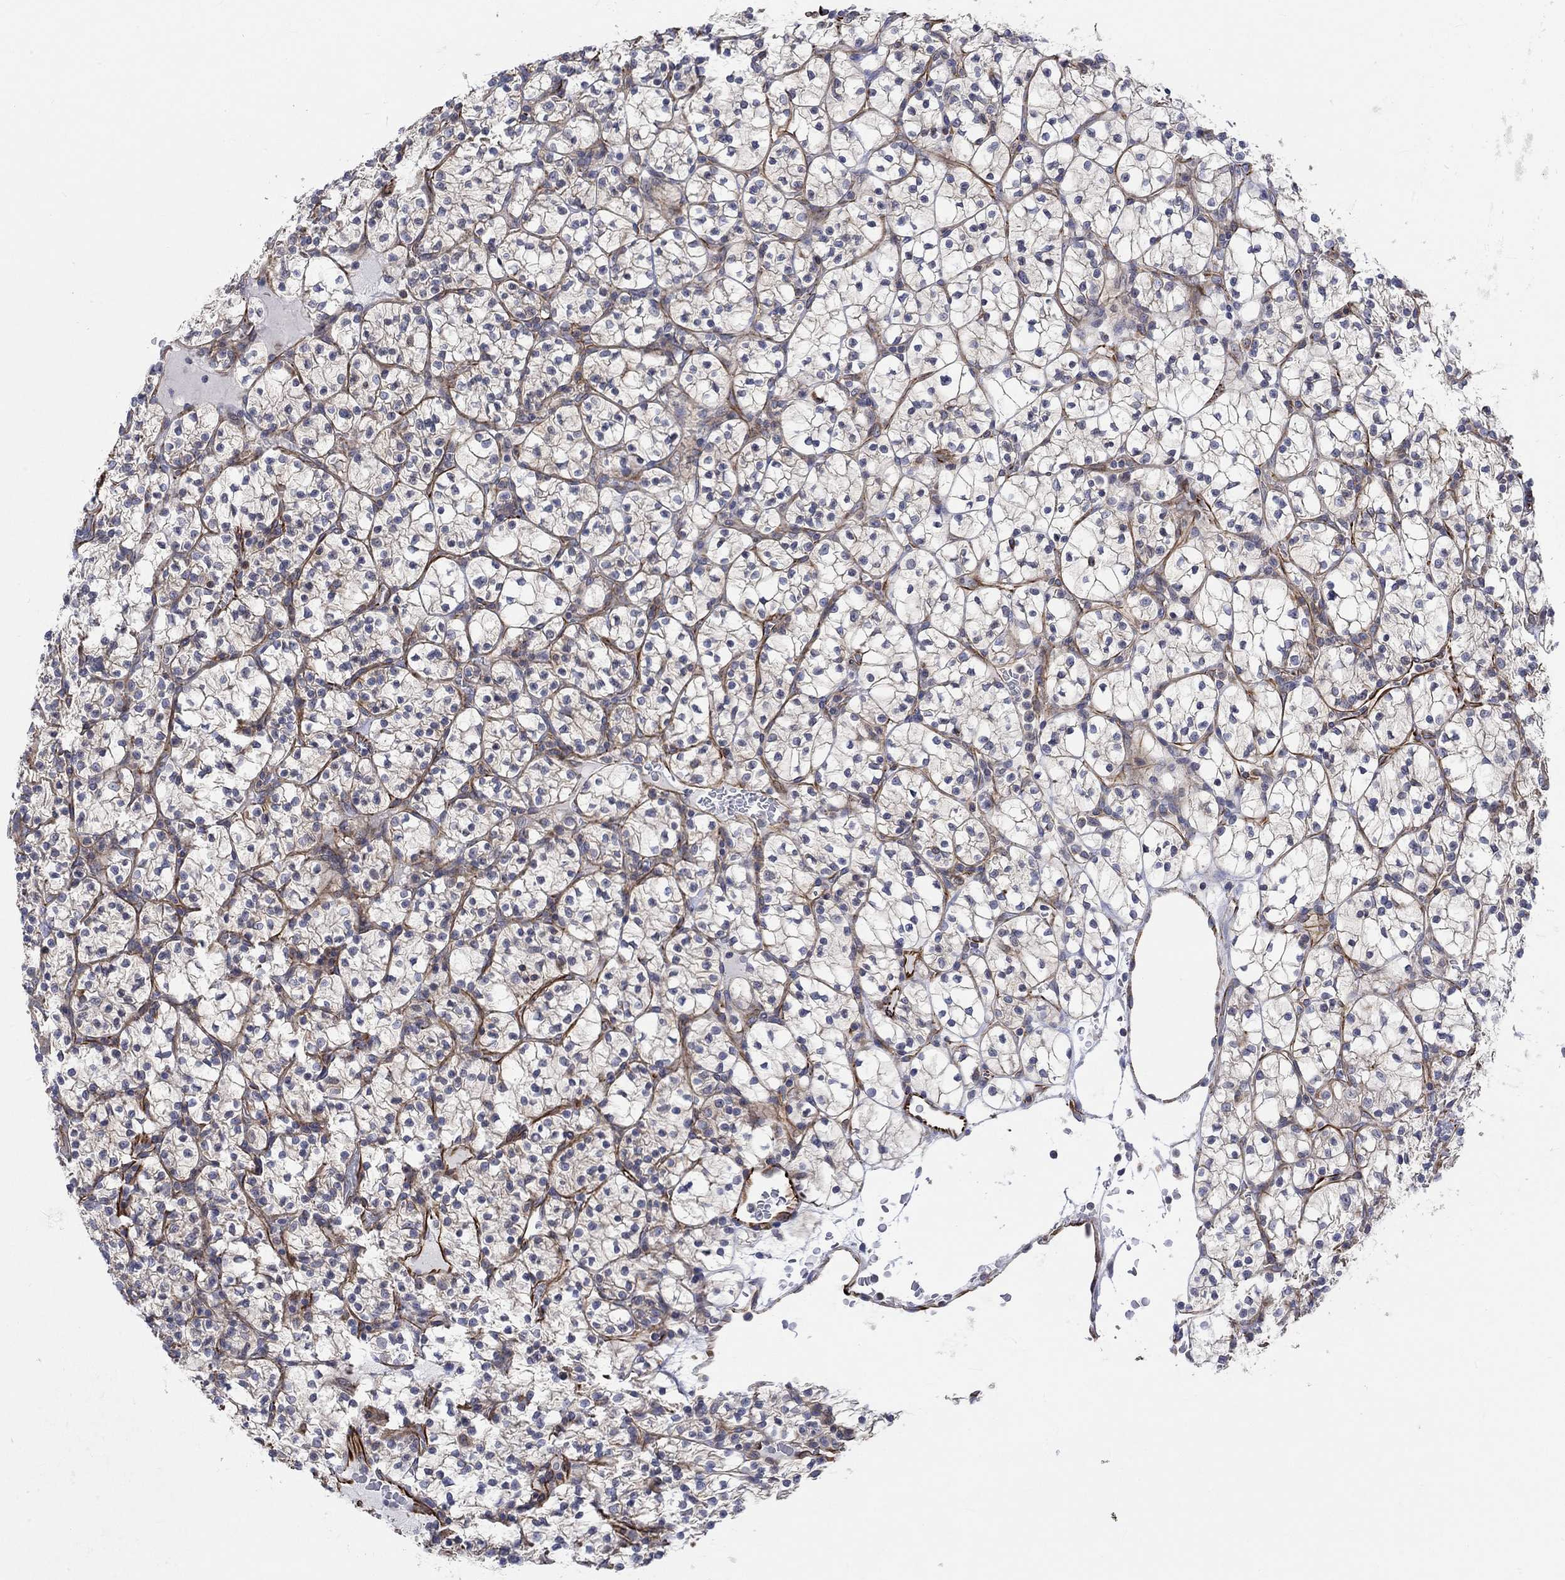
{"staining": {"intensity": "negative", "quantity": "none", "location": "none"}, "tissue": "renal cancer", "cell_type": "Tumor cells", "image_type": "cancer", "snomed": [{"axis": "morphology", "description": "Adenocarcinoma, NOS"}, {"axis": "topography", "description": "Kidney"}], "caption": "The micrograph shows no staining of tumor cells in renal cancer.", "gene": "CAMK1D", "patient": {"sex": "female", "age": 89}}